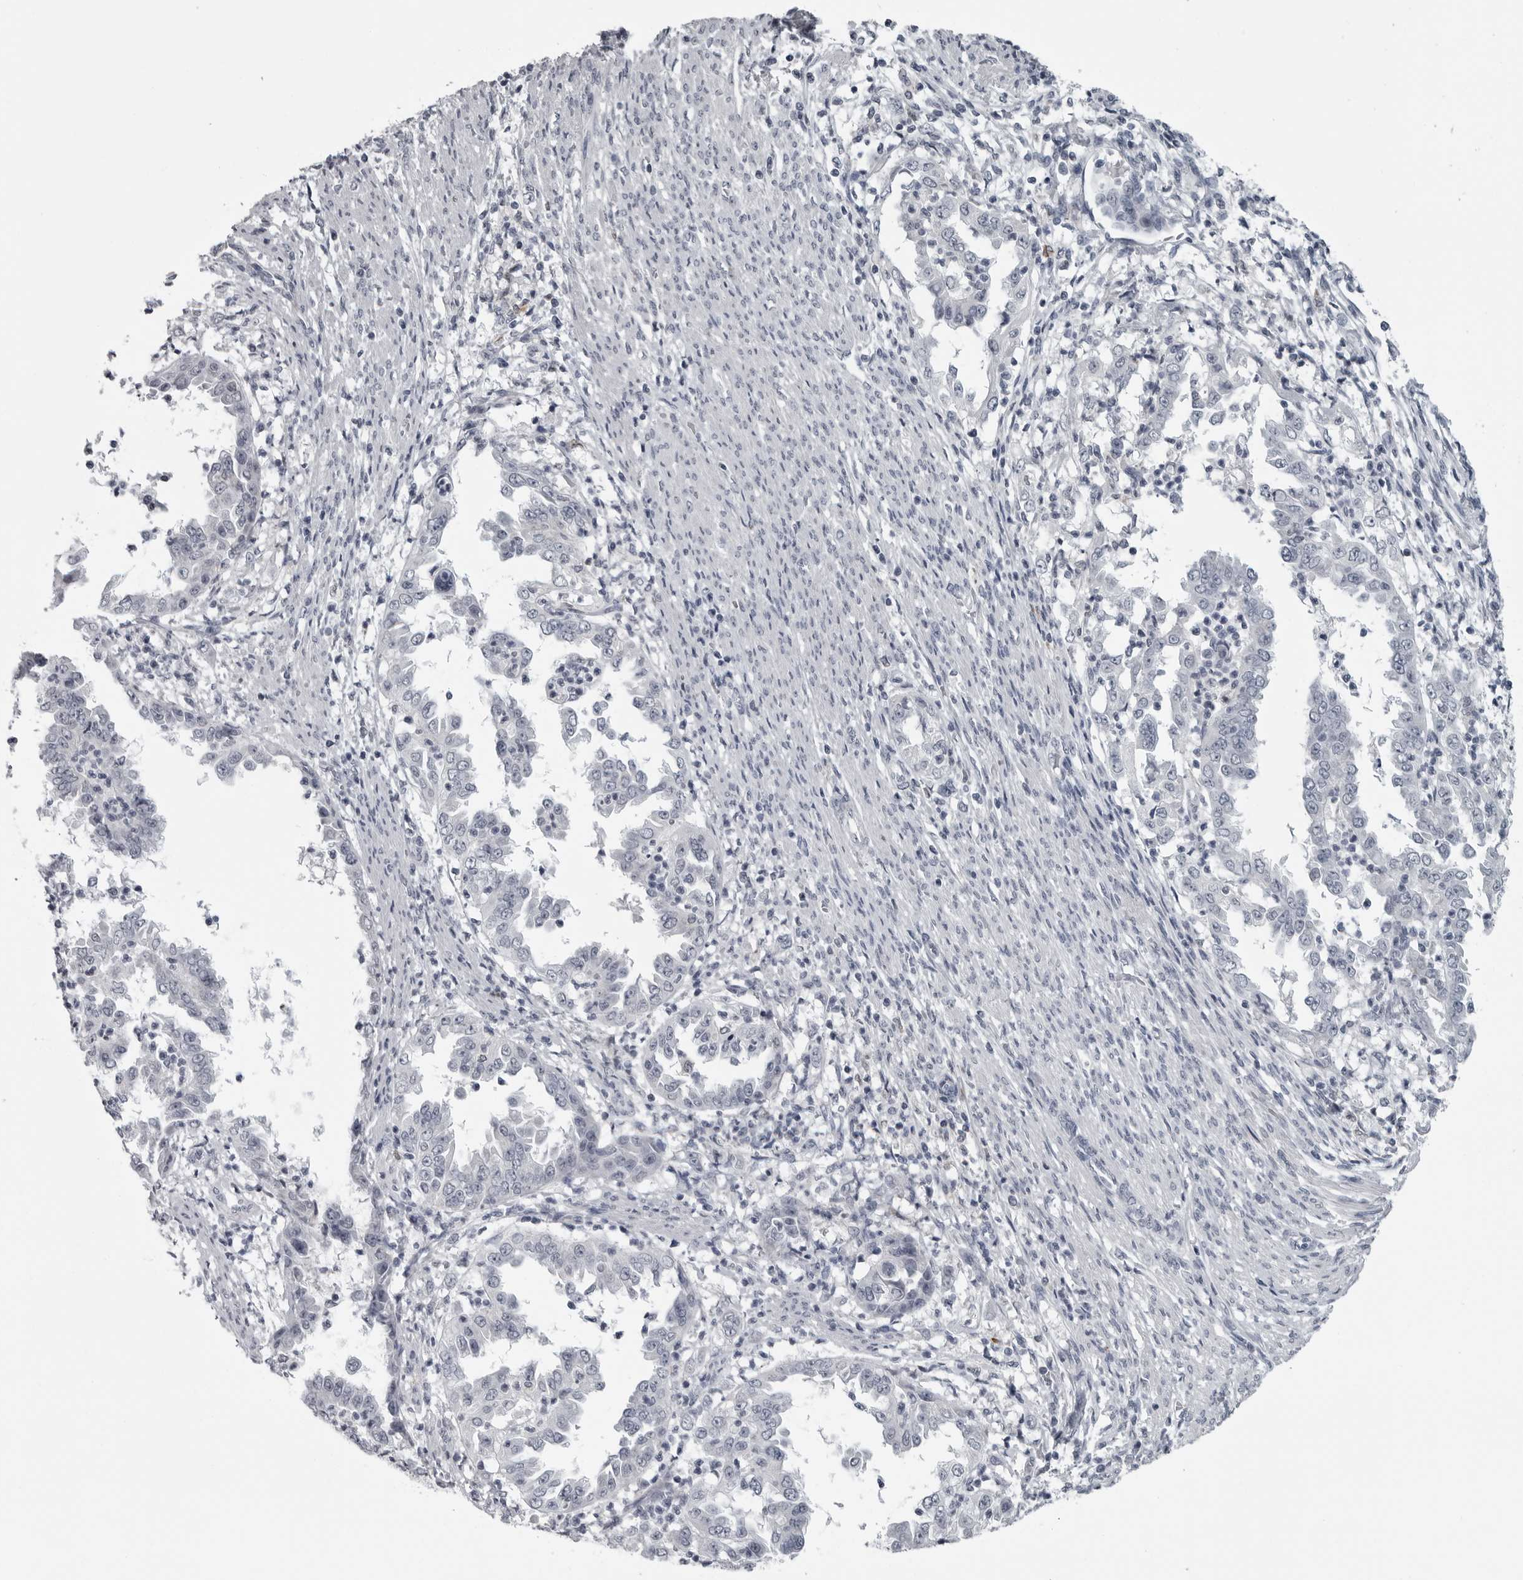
{"staining": {"intensity": "negative", "quantity": "none", "location": "none"}, "tissue": "endometrial cancer", "cell_type": "Tumor cells", "image_type": "cancer", "snomed": [{"axis": "morphology", "description": "Adenocarcinoma, NOS"}, {"axis": "topography", "description": "Endometrium"}], "caption": "DAB immunohistochemical staining of endometrial adenocarcinoma shows no significant positivity in tumor cells.", "gene": "LYSMD1", "patient": {"sex": "female", "age": 85}}